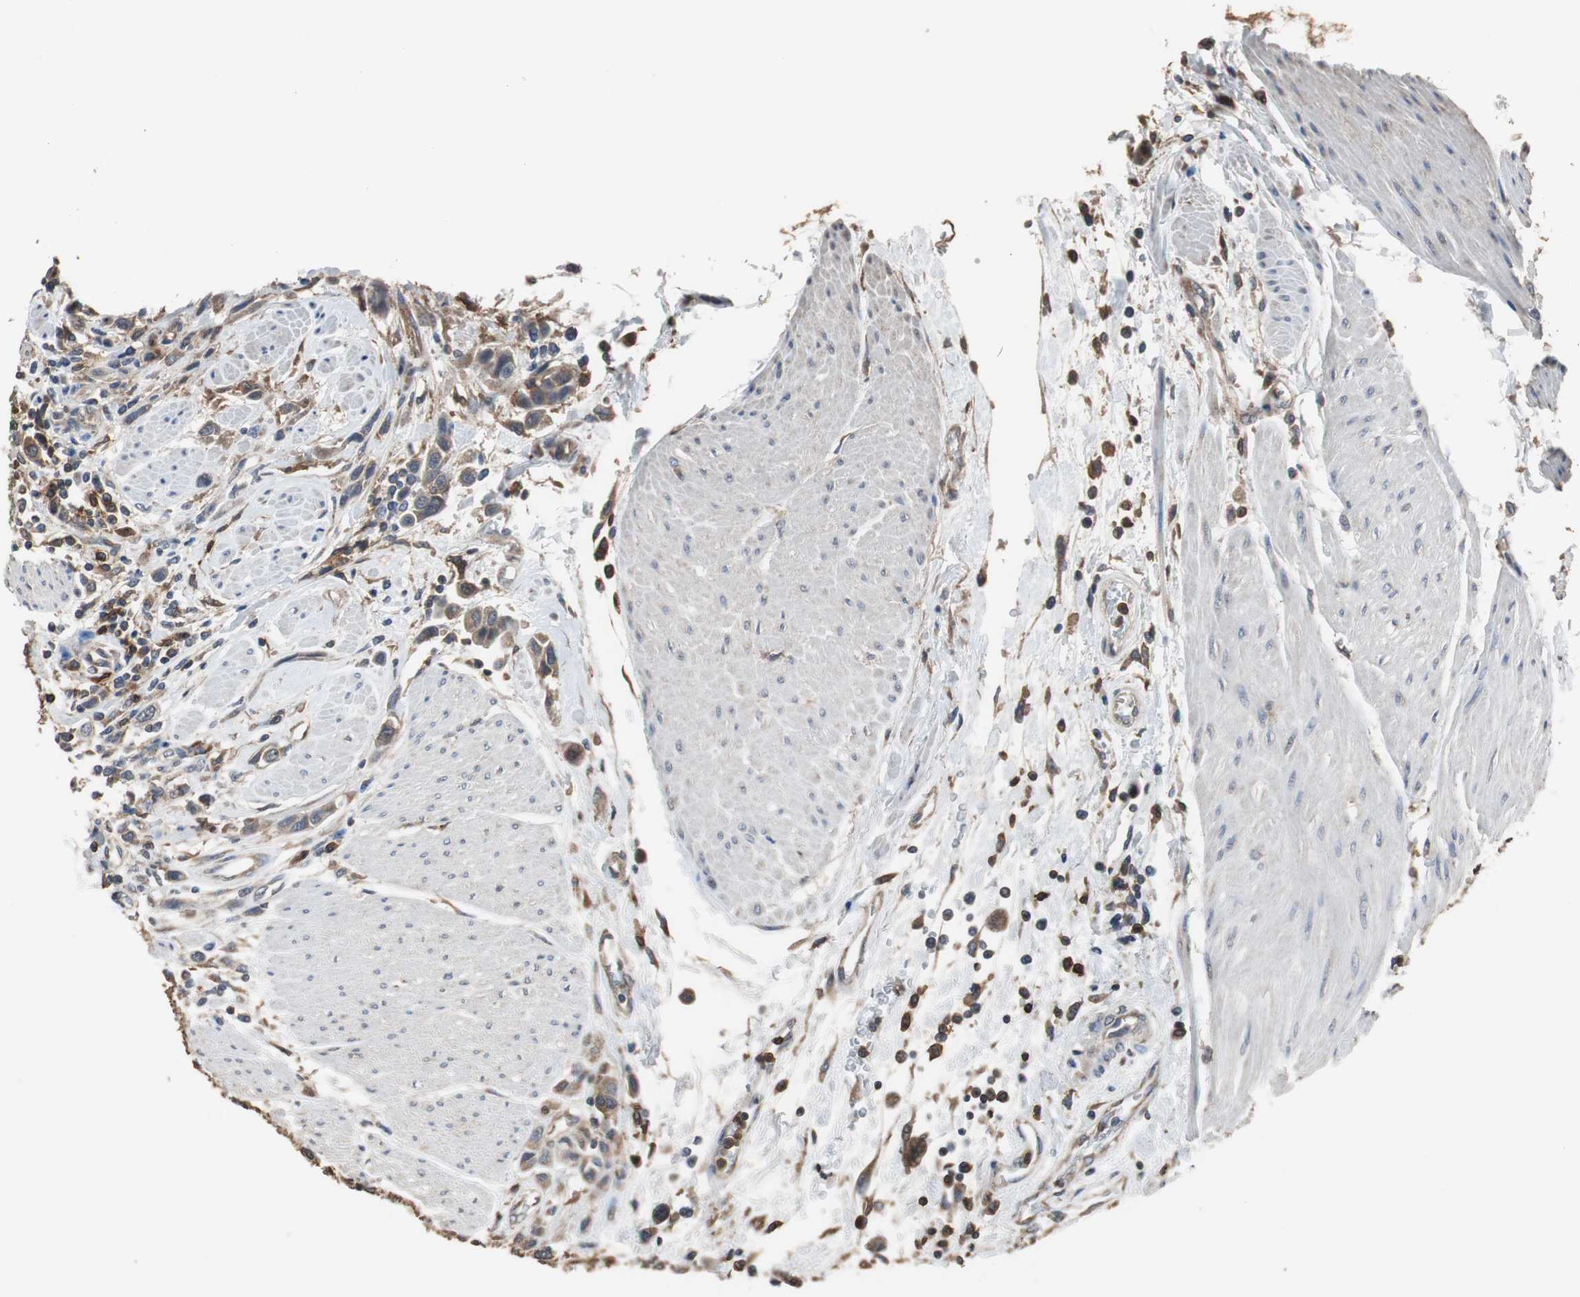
{"staining": {"intensity": "weak", "quantity": "25%-75%", "location": "cytoplasmic/membranous"}, "tissue": "urothelial cancer", "cell_type": "Tumor cells", "image_type": "cancer", "snomed": [{"axis": "morphology", "description": "Urothelial carcinoma, High grade"}, {"axis": "topography", "description": "Urinary bladder"}], "caption": "IHC histopathology image of urothelial carcinoma (high-grade) stained for a protein (brown), which demonstrates low levels of weak cytoplasmic/membranous staining in about 25%-75% of tumor cells.", "gene": "SCIMP", "patient": {"sex": "male", "age": 50}}